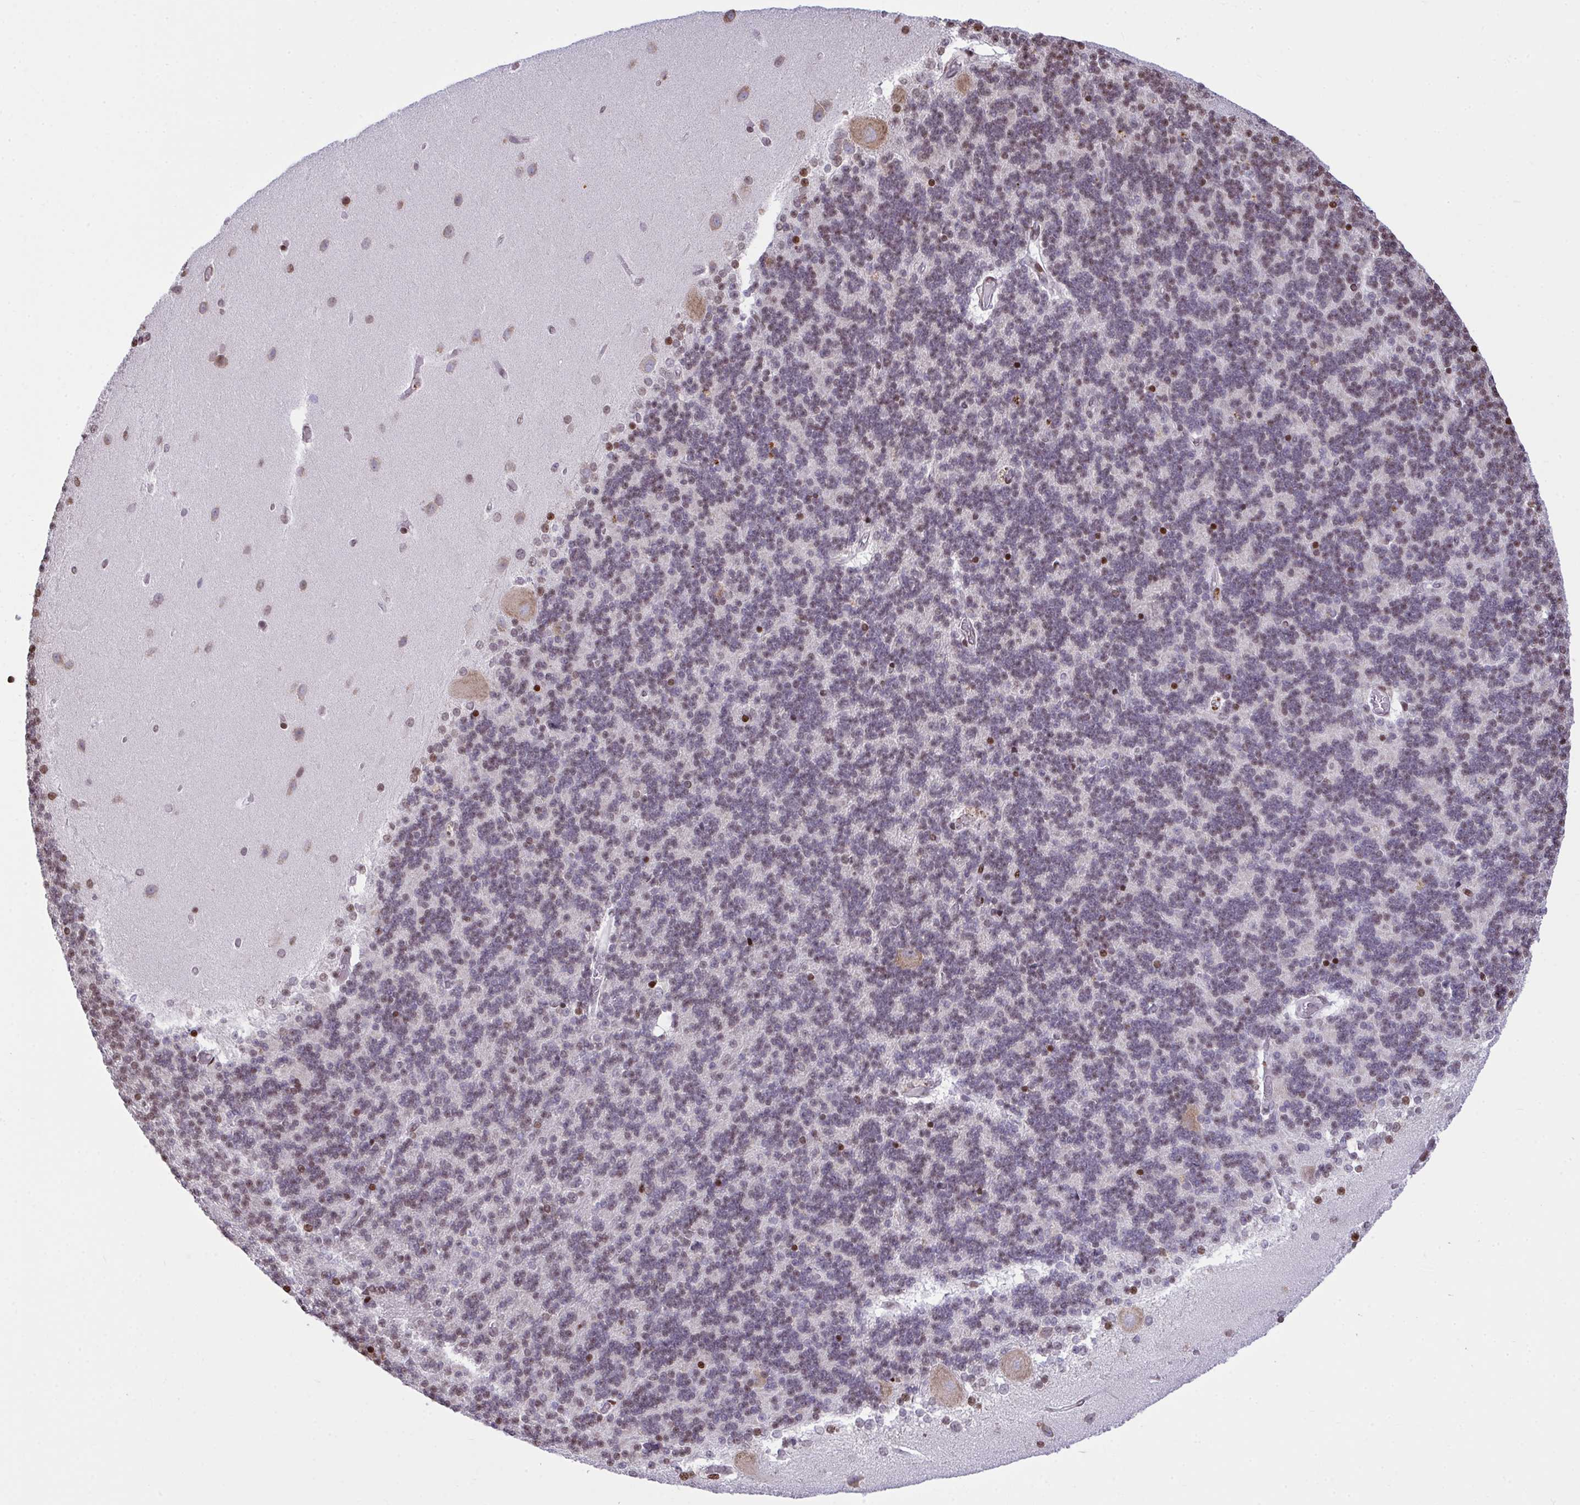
{"staining": {"intensity": "weak", "quantity": "<25%", "location": "nuclear"}, "tissue": "cerebellum", "cell_type": "Cells in granular layer", "image_type": "normal", "snomed": [{"axis": "morphology", "description": "Normal tissue, NOS"}, {"axis": "topography", "description": "Cerebellum"}], "caption": "A histopathology image of cerebellum stained for a protein demonstrates no brown staining in cells in granular layer. (Brightfield microscopy of DAB immunohistochemistry at high magnification).", "gene": "RAPGEF5", "patient": {"sex": "female", "age": 54}}